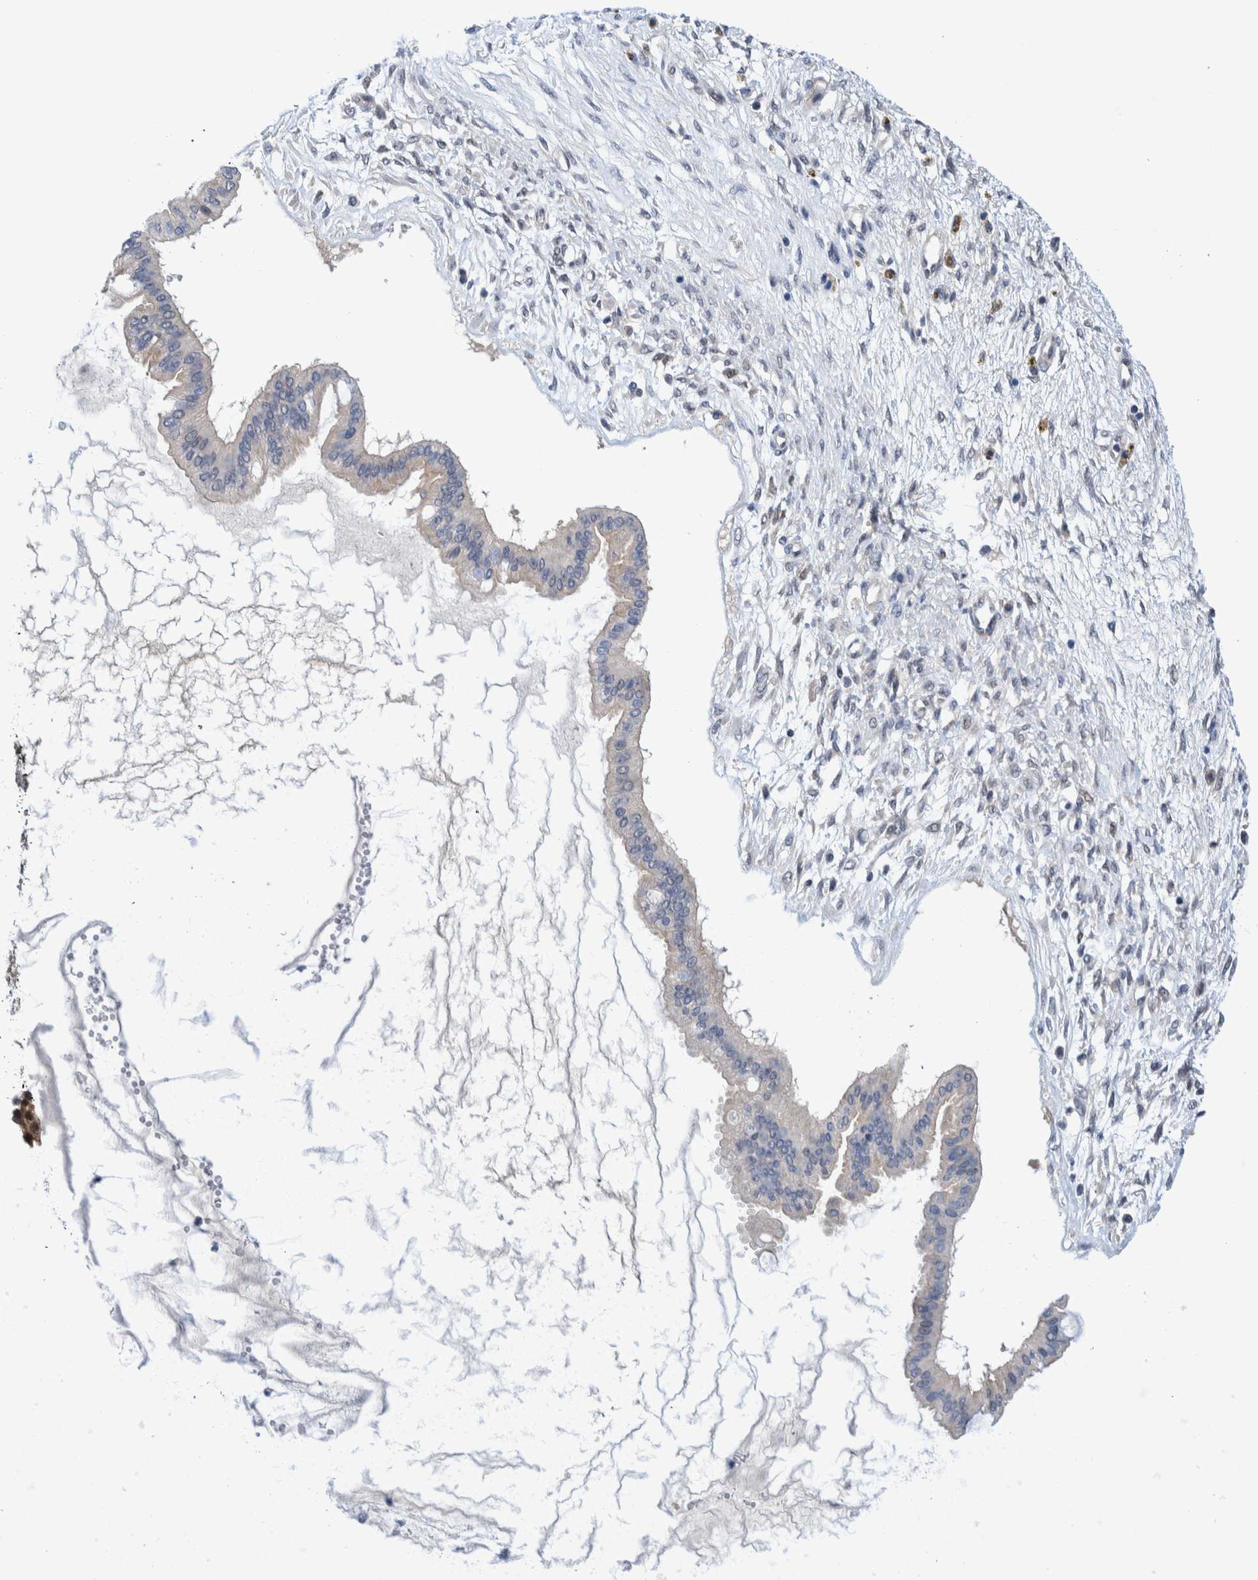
{"staining": {"intensity": "negative", "quantity": "none", "location": "none"}, "tissue": "ovarian cancer", "cell_type": "Tumor cells", "image_type": "cancer", "snomed": [{"axis": "morphology", "description": "Cystadenocarcinoma, mucinous, NOS"}, {"axis": "topography", "description": "Ovary"}], "caption": "This is a image of IHC staining of ovarian cancer (mucinous cystadenocarcinoma), which shows no expression in tumor cells.", "gene": "PFAS", "patient": {"sex": "female", "age": 73}}